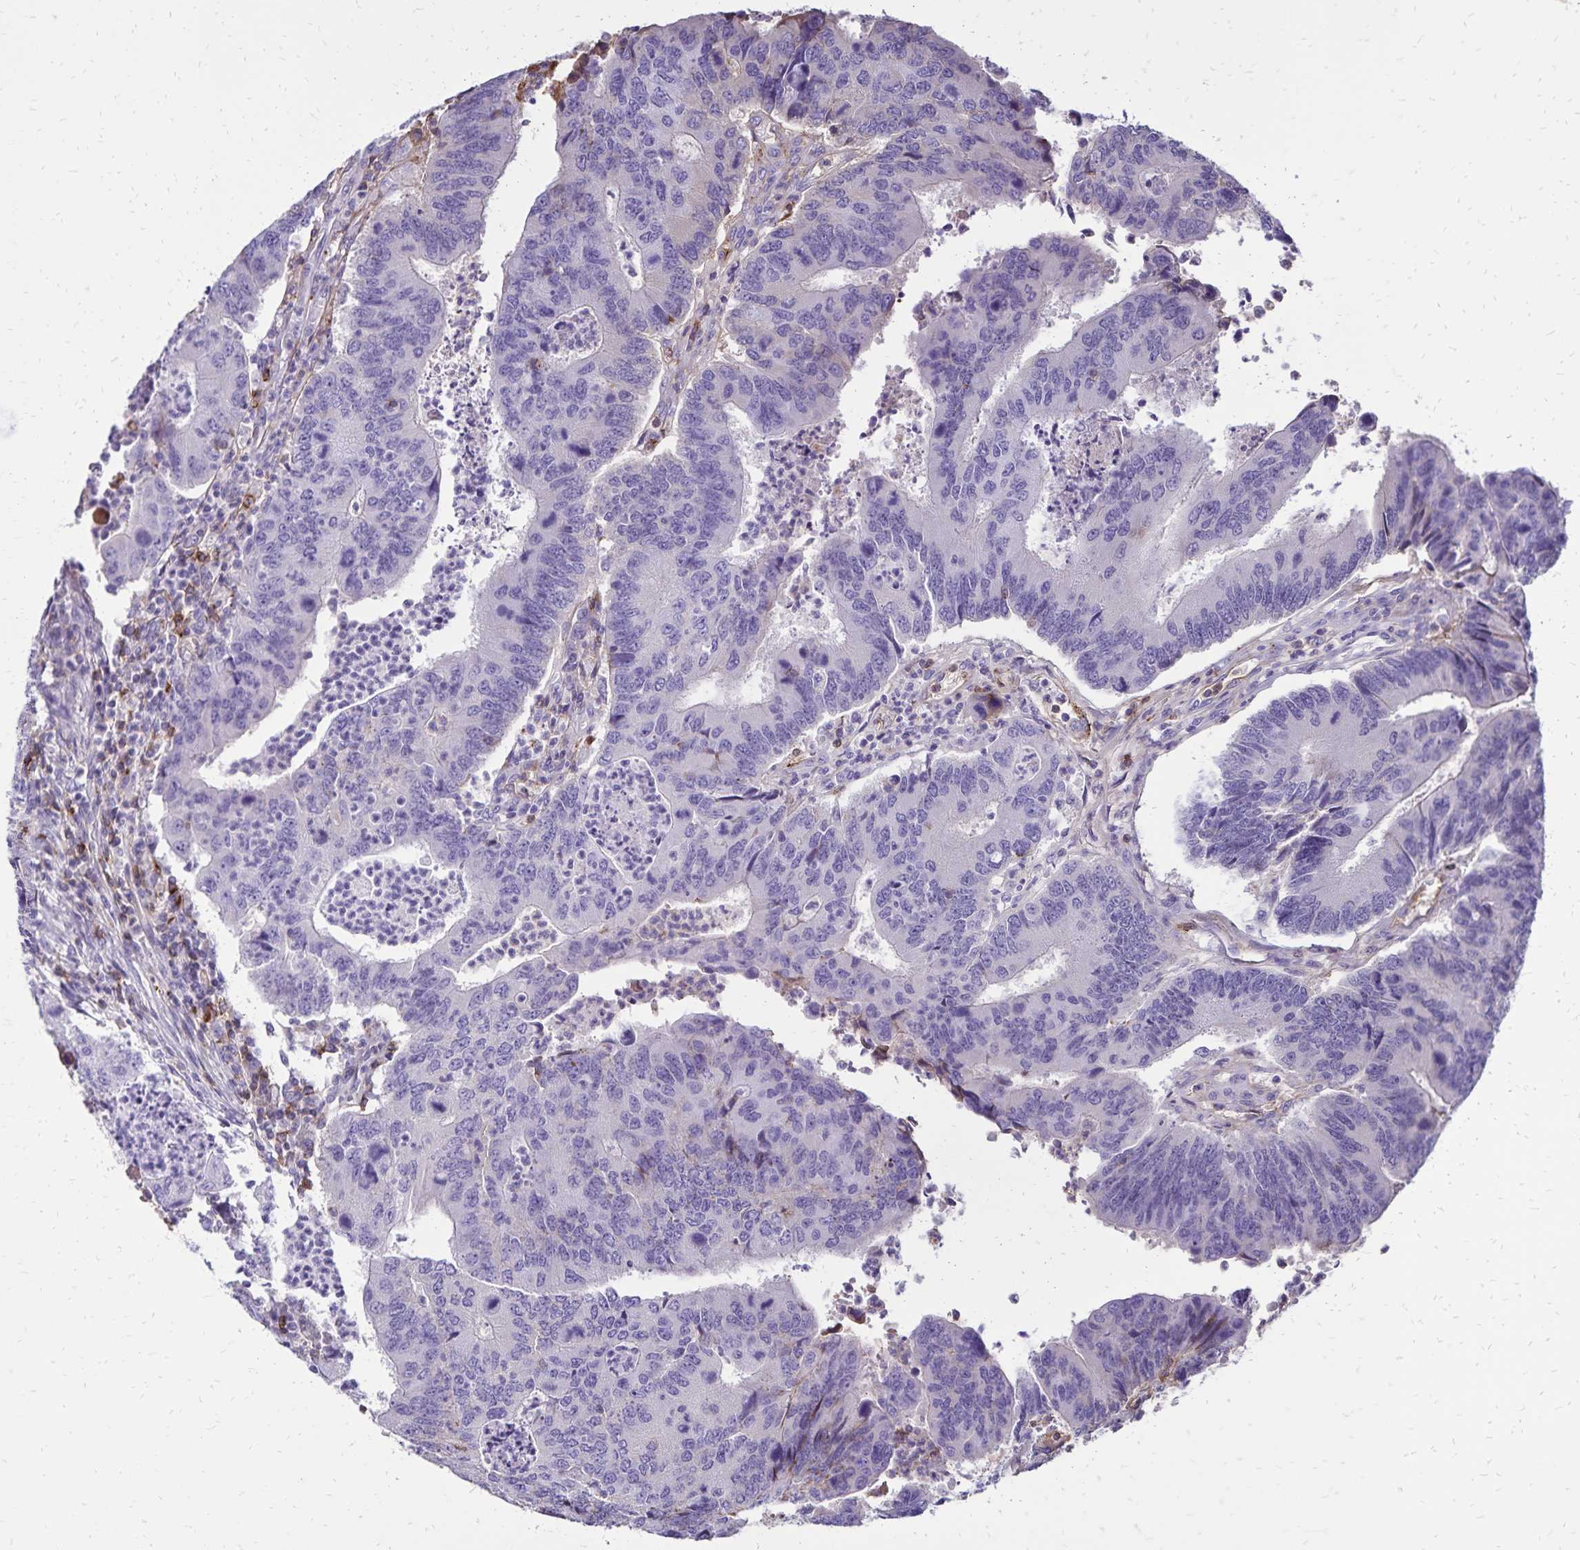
{"staining": {"intensity": "negative", "quantity": "none", "location": "none"}, "tissue": "colorectal cancer", "cell_type": "Tumor cells", "image_type": "cancer", "snomed": [{"axis": "morphology", "description": "Adenocarcinoma, NOS"}, {"axis": "topography", "description": "Colon"}], "caption": "DAB immunohistochemical staining of human colorectal adenocarcinoma shows no significant positivity in tumor cells.", "gene": "CD27", "patient": {"sex": "female", "age": 67}}